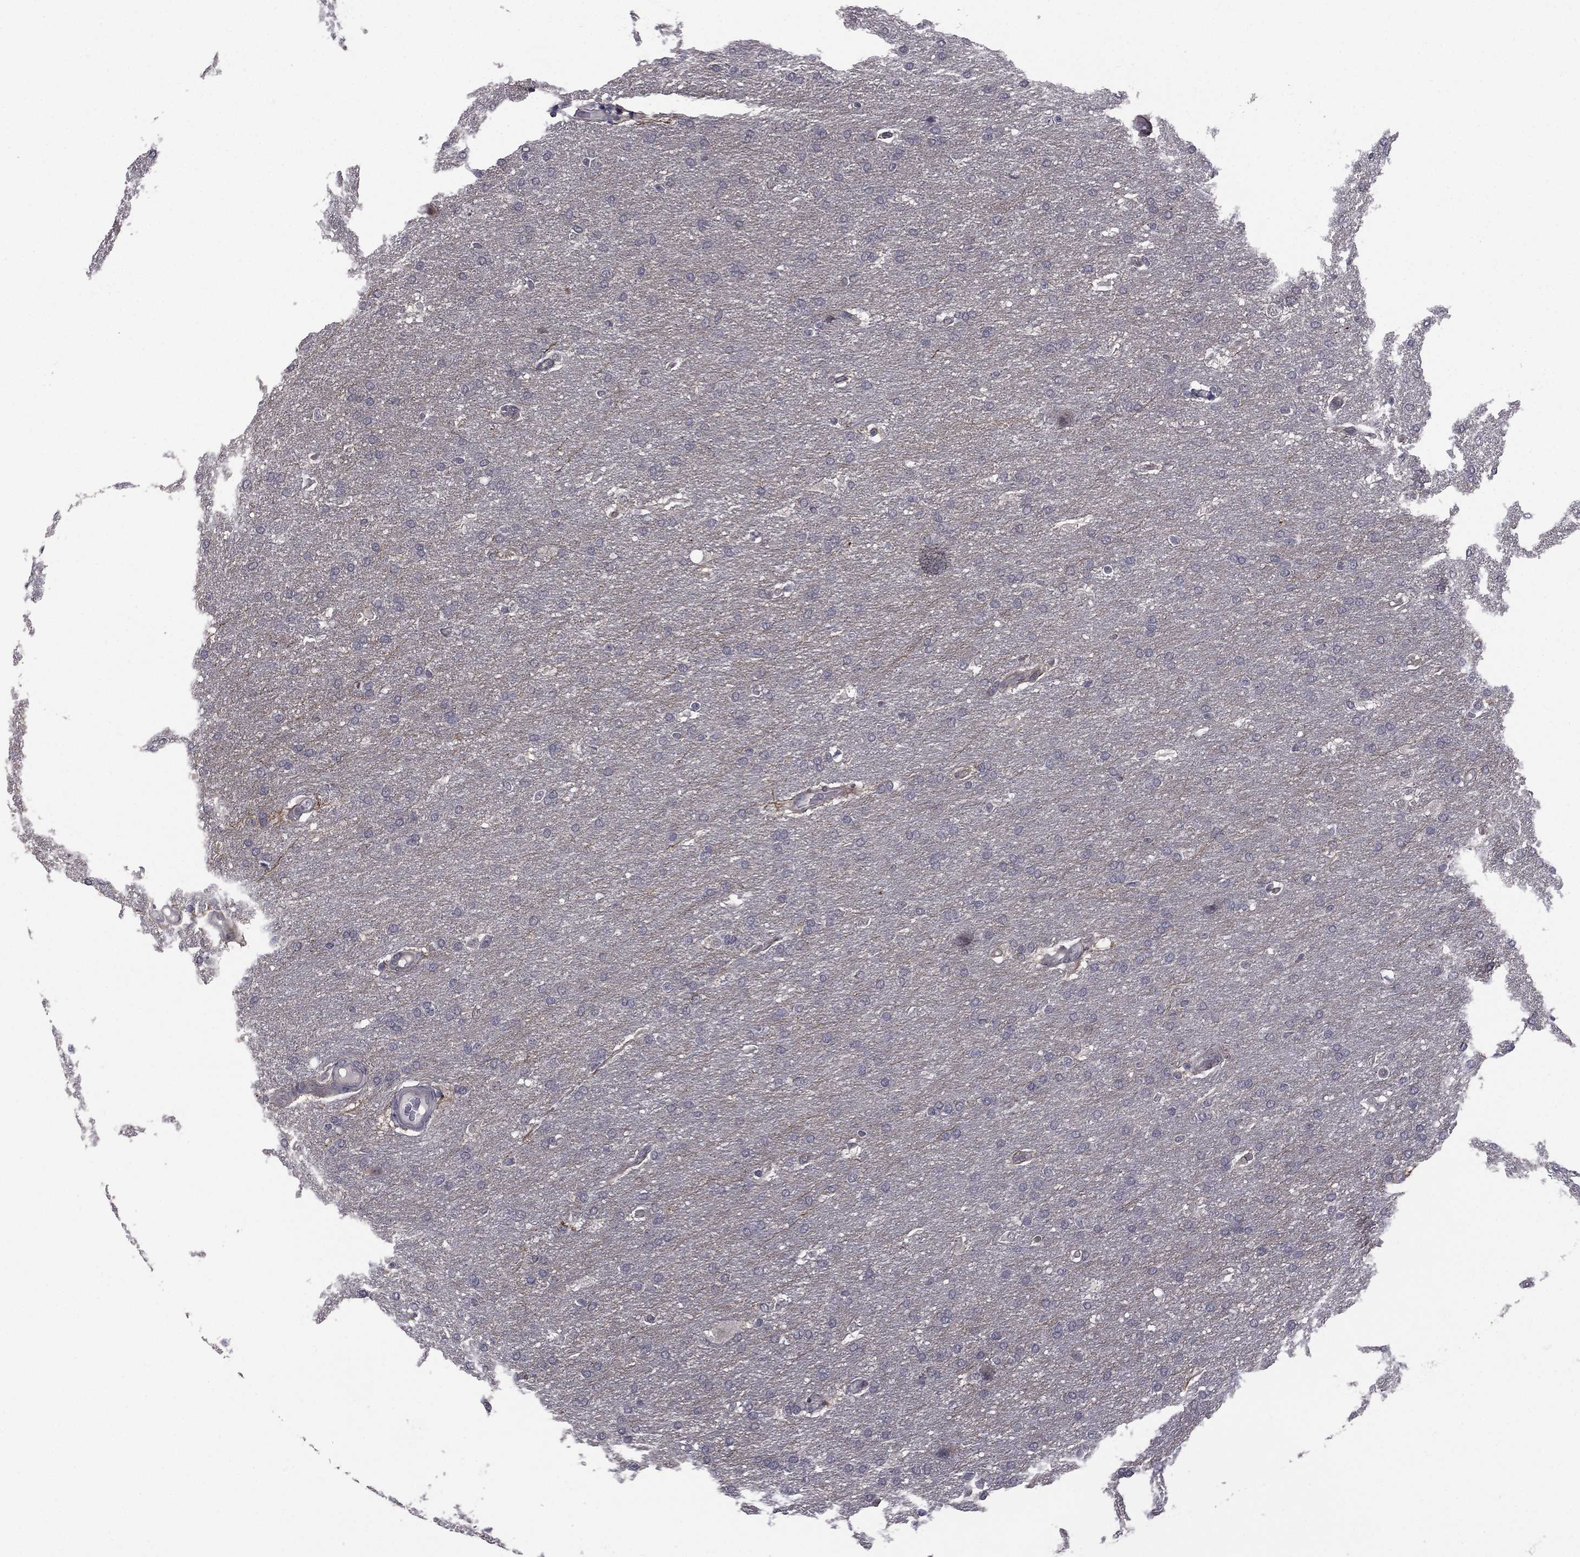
{"staining": {"intensity": "negative", "quantity": "none", "location": "none"}, "tissue": "glioma", "cell_type": "Tumor cells", "image_type": "cancer", "snomed": [{"axis": "morphology", "description": "Glioma, malignant, Low grade"}, {"axis": "topography", "description": "Brain"}], "caption": "The micrograph displays no staining of tumor cells in malignant glioma (low-grade).", "gene": "ACTRT2", "patient": {"sex": "female", "age": 37}}